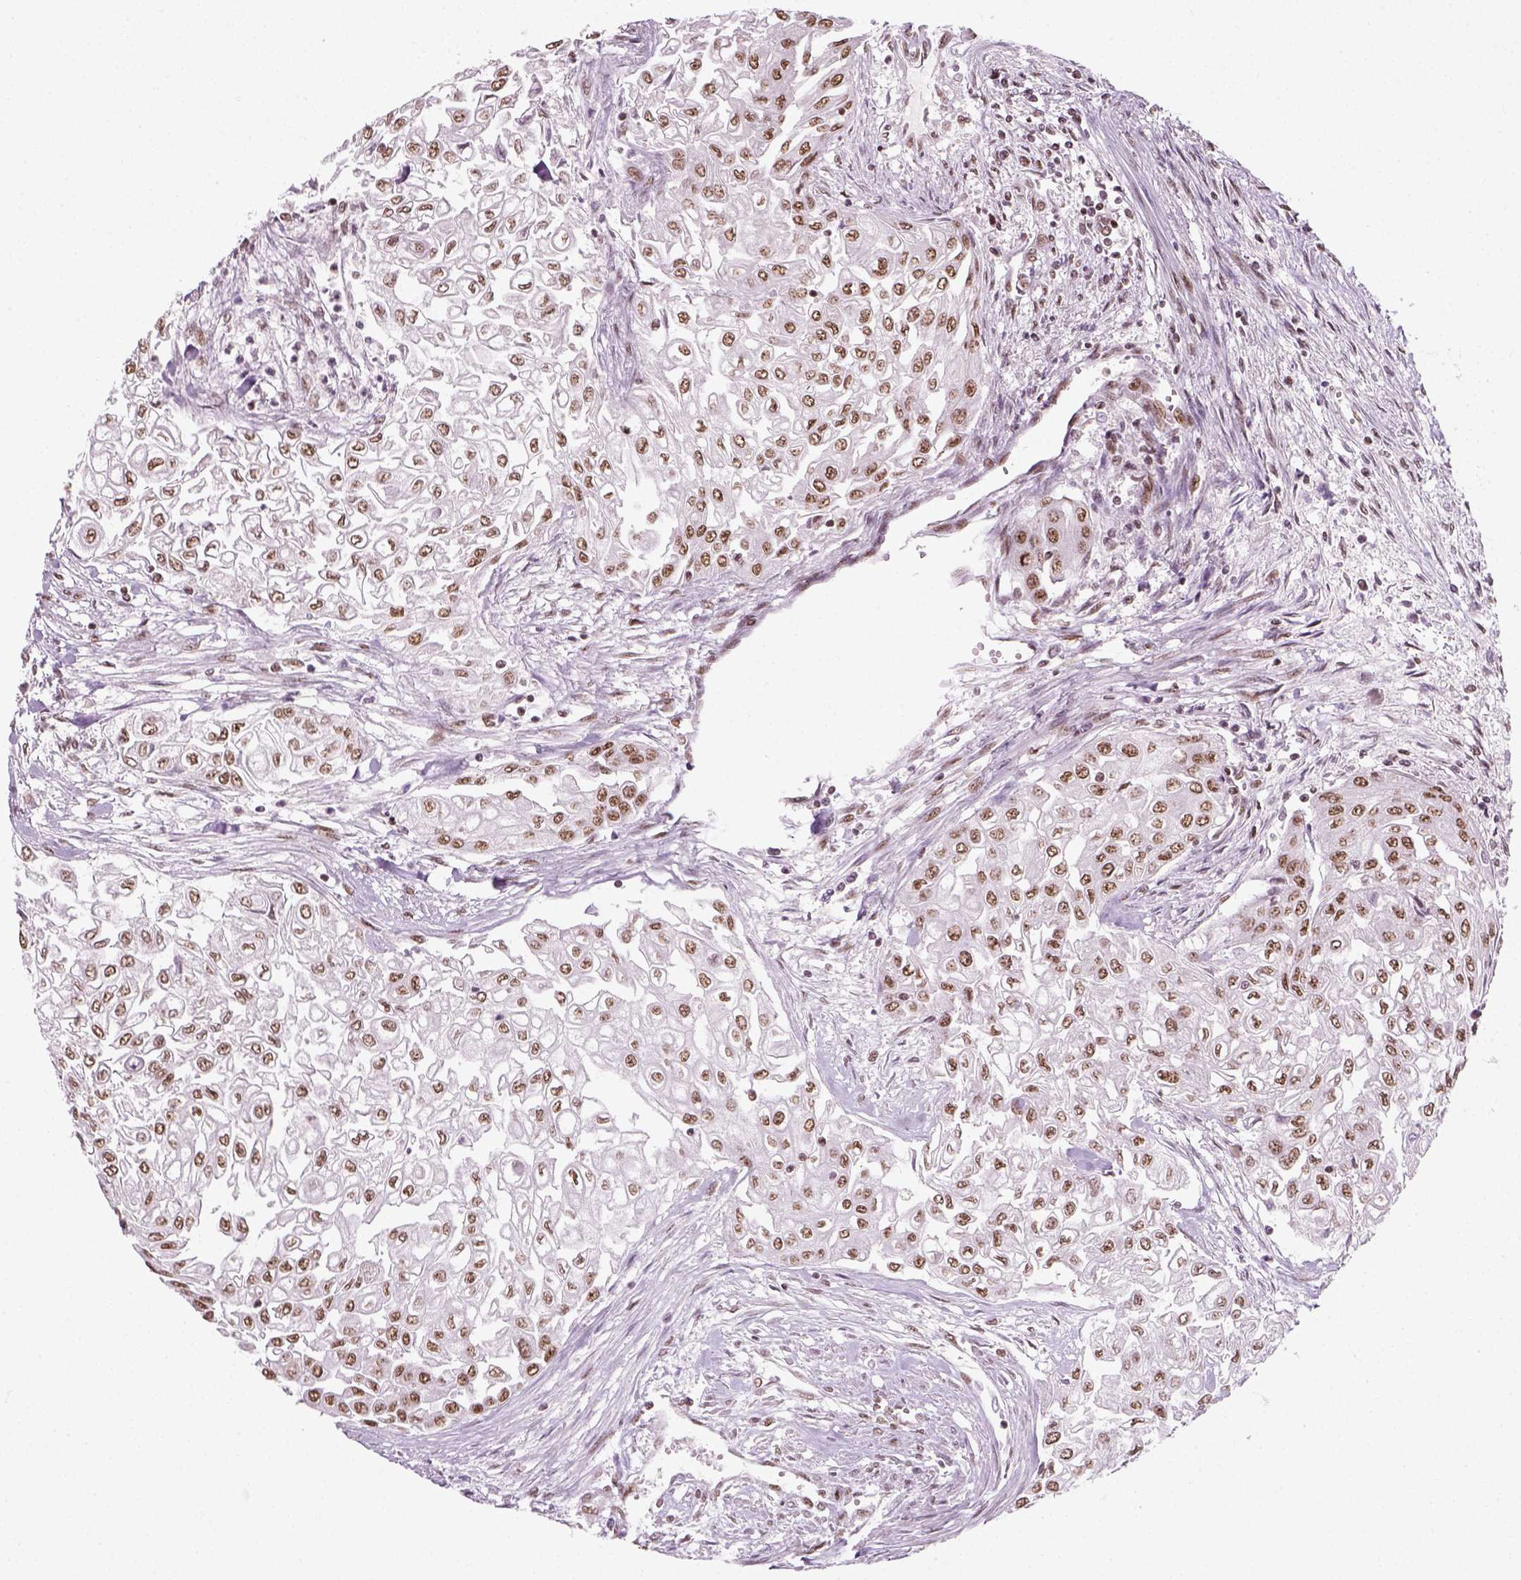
{"staining": {"intensity": "moderate", "quantity": ">75%", "location": "nuclear"}, "tissue": "urothelial cancer", "cell_type": "Tumor cells", "image_type": "cancer", "snomed": [{"axis": "morphology", "description": "Urothelial carcinoma, High grade"}, {"axis": "topography", "description": "Urinary bladder"}], "caption": "IHC of human high-grade urothelial carcinoma demonstrates medium levels of moderate nuclear positivity in approximately >75% of tumor cells.", "gene": "GTF2F1", "patient": {"sex": "male", "age": 62}}